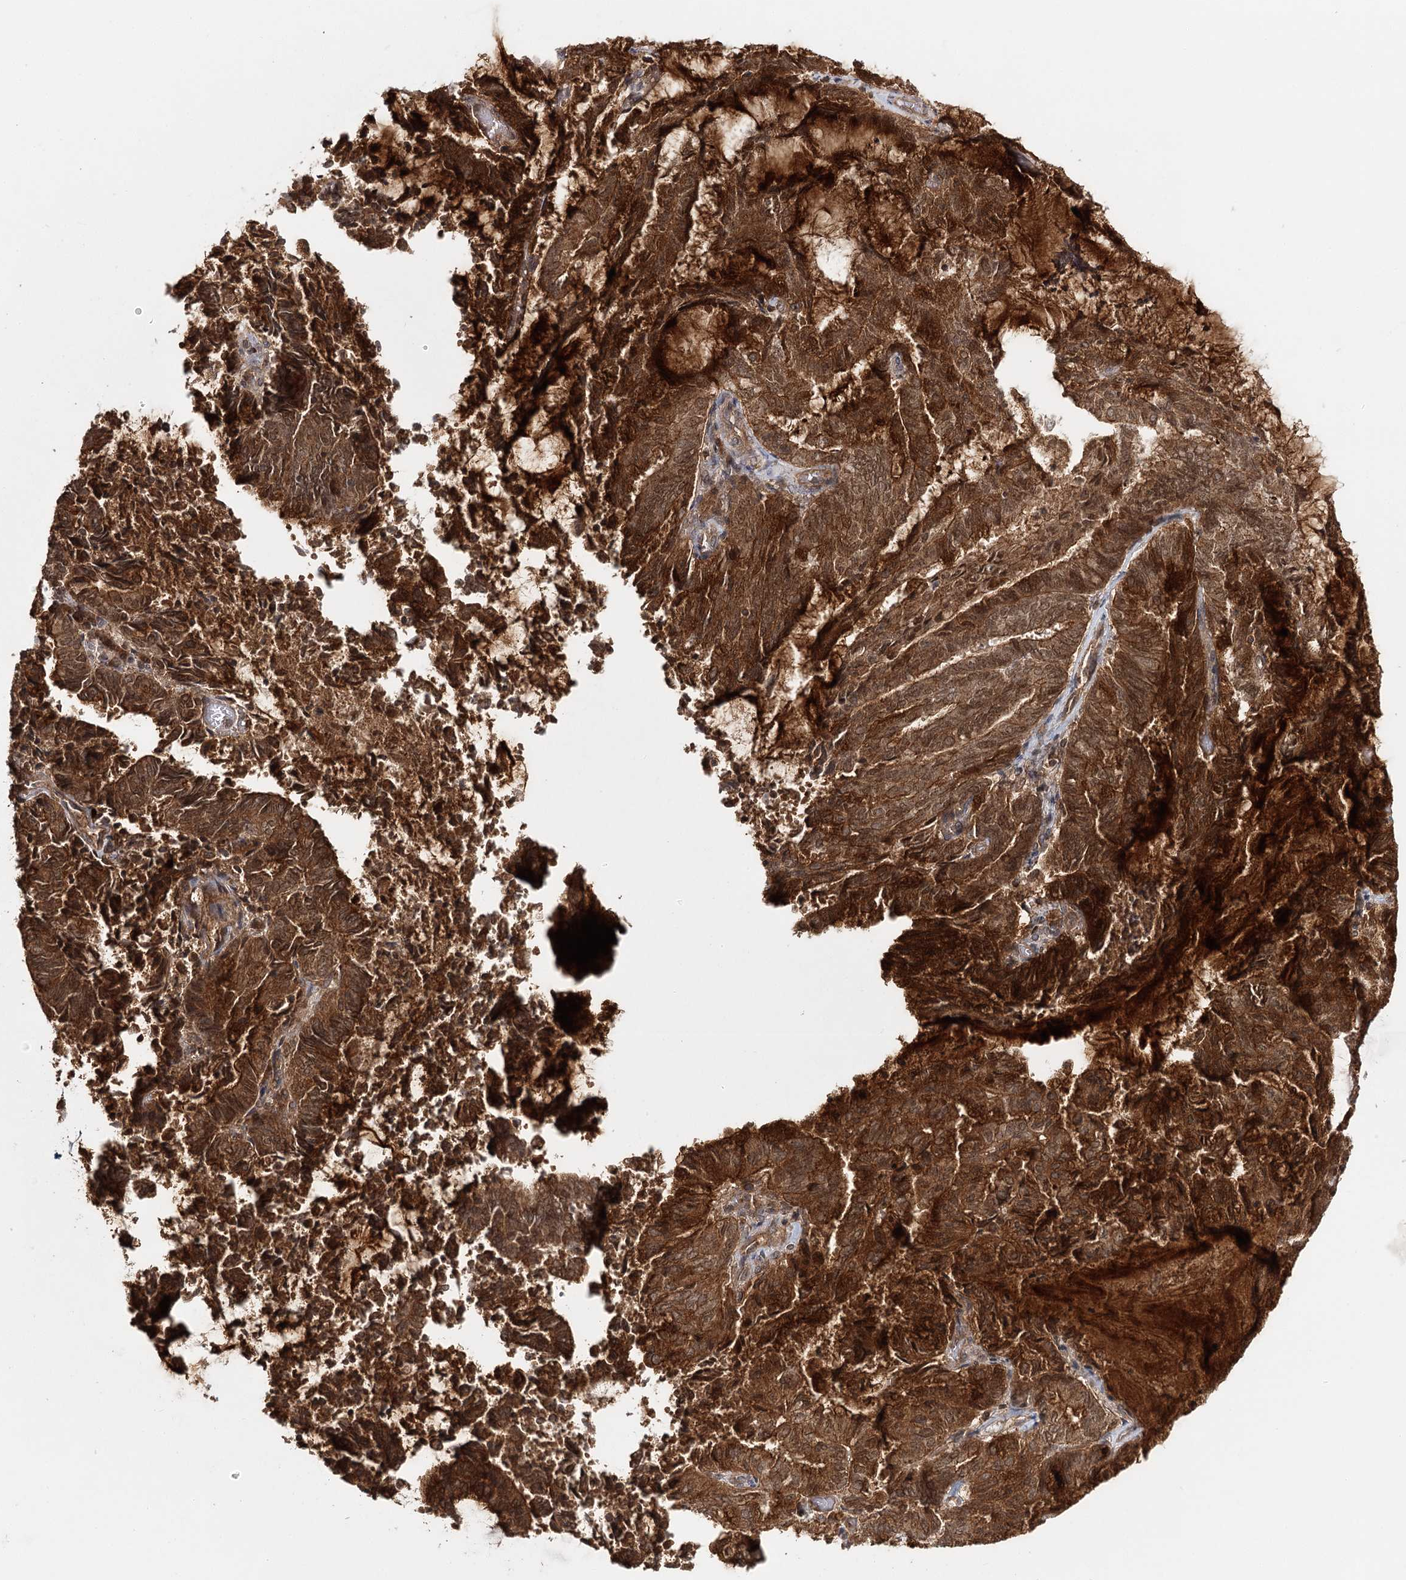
{"staining": {"intensity": "strong", "quantity": ">75%", "location": "cytoplasmic/membranous"}, "tissue": "endometrial cancer", "cell_type": "Tumor cells", "image_type": "cancer", "snomed": [{"axis": "morphology", "description": "Adenocarcinoma, NOS"}, {"axis": "topography", "description": "Endometrium"}], "caption": "Tumor cells exhibit strong cytoplasmic/membranous positivity in about >75% of cells in adenocarcinoma (endometrial).", "gene": "BCR", "patient": {"sex": "female", "age": 80}}